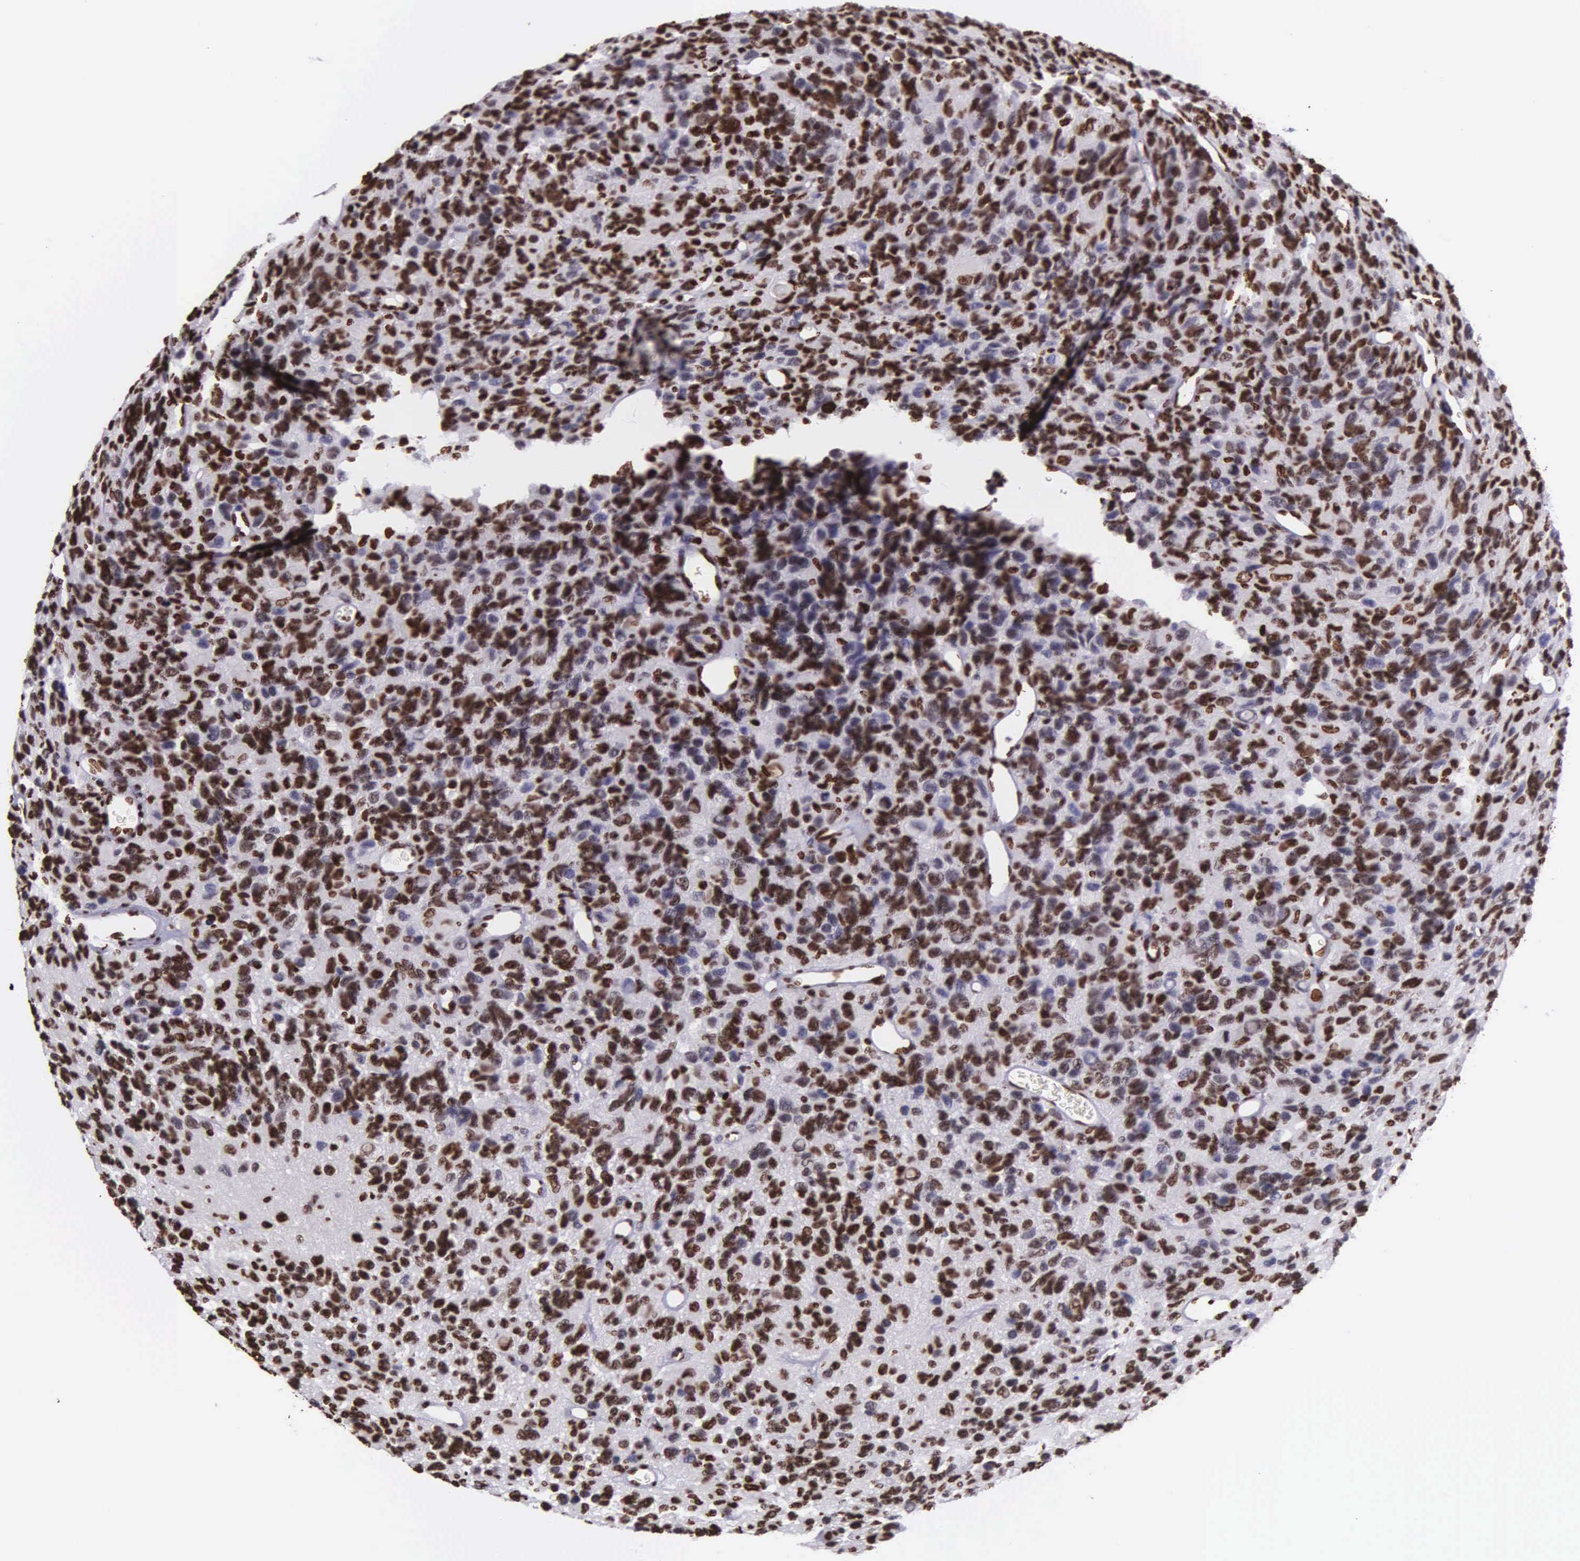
{"staining": {"intensity": "strong", "quantity": ">75%", "location": "nuclear"}, "tissue": "glioma", "cell_type": "Tumor cells", "image_type": "cancer", "snomed": [{"axis": "morphology", "description": "Glioma, malignant, High grade"}, {"axis": "topography", "description": "Brain"}], "caption": "Protein expression by immunohistochemistry exhibits strong nuclear expression in about >75% of tumor cells in glioma.", "gene": "H1-0", "patient": {"sex": "male", "age": 77}}